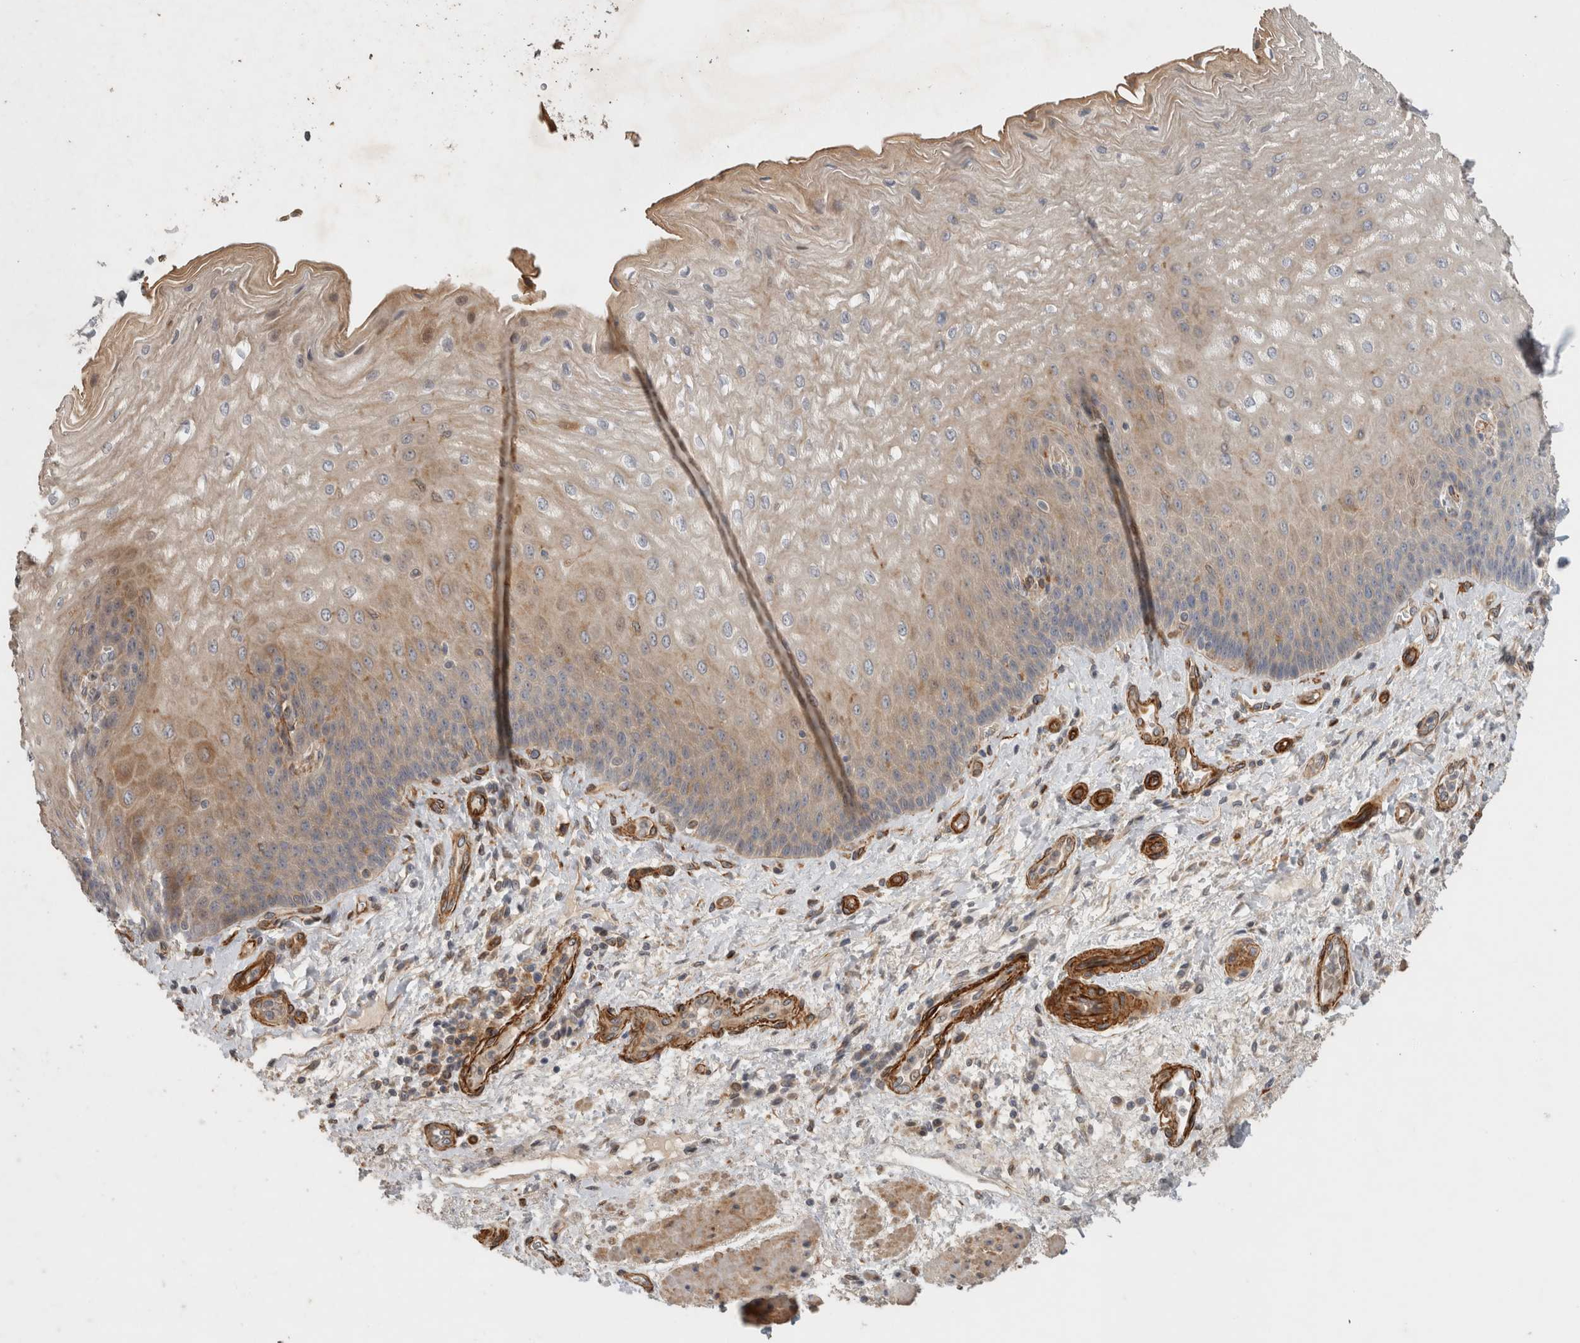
{"staining": {"intensity": "moderate", "quantity": "25%-75%", "location": "cytoplasmic/membranous"}, "tissue": "esophagus", "cell_type": "Squamous epithelial cells", "image_type": "normal", "snomed": [{"axis": "morphology", "description": "Normal tissue, NOS"}, {"axis": "topography", "description": "Esophagus"}], "caption": "Esophagus stained with immunohistochemistry (IHC) exhibits moderate cytoplasmic/membranous positivity in about 25%-75% of squamous epithelial cells.", "gene": "SIPA1L2", "patient": {"sex": "male", "age": 54}}